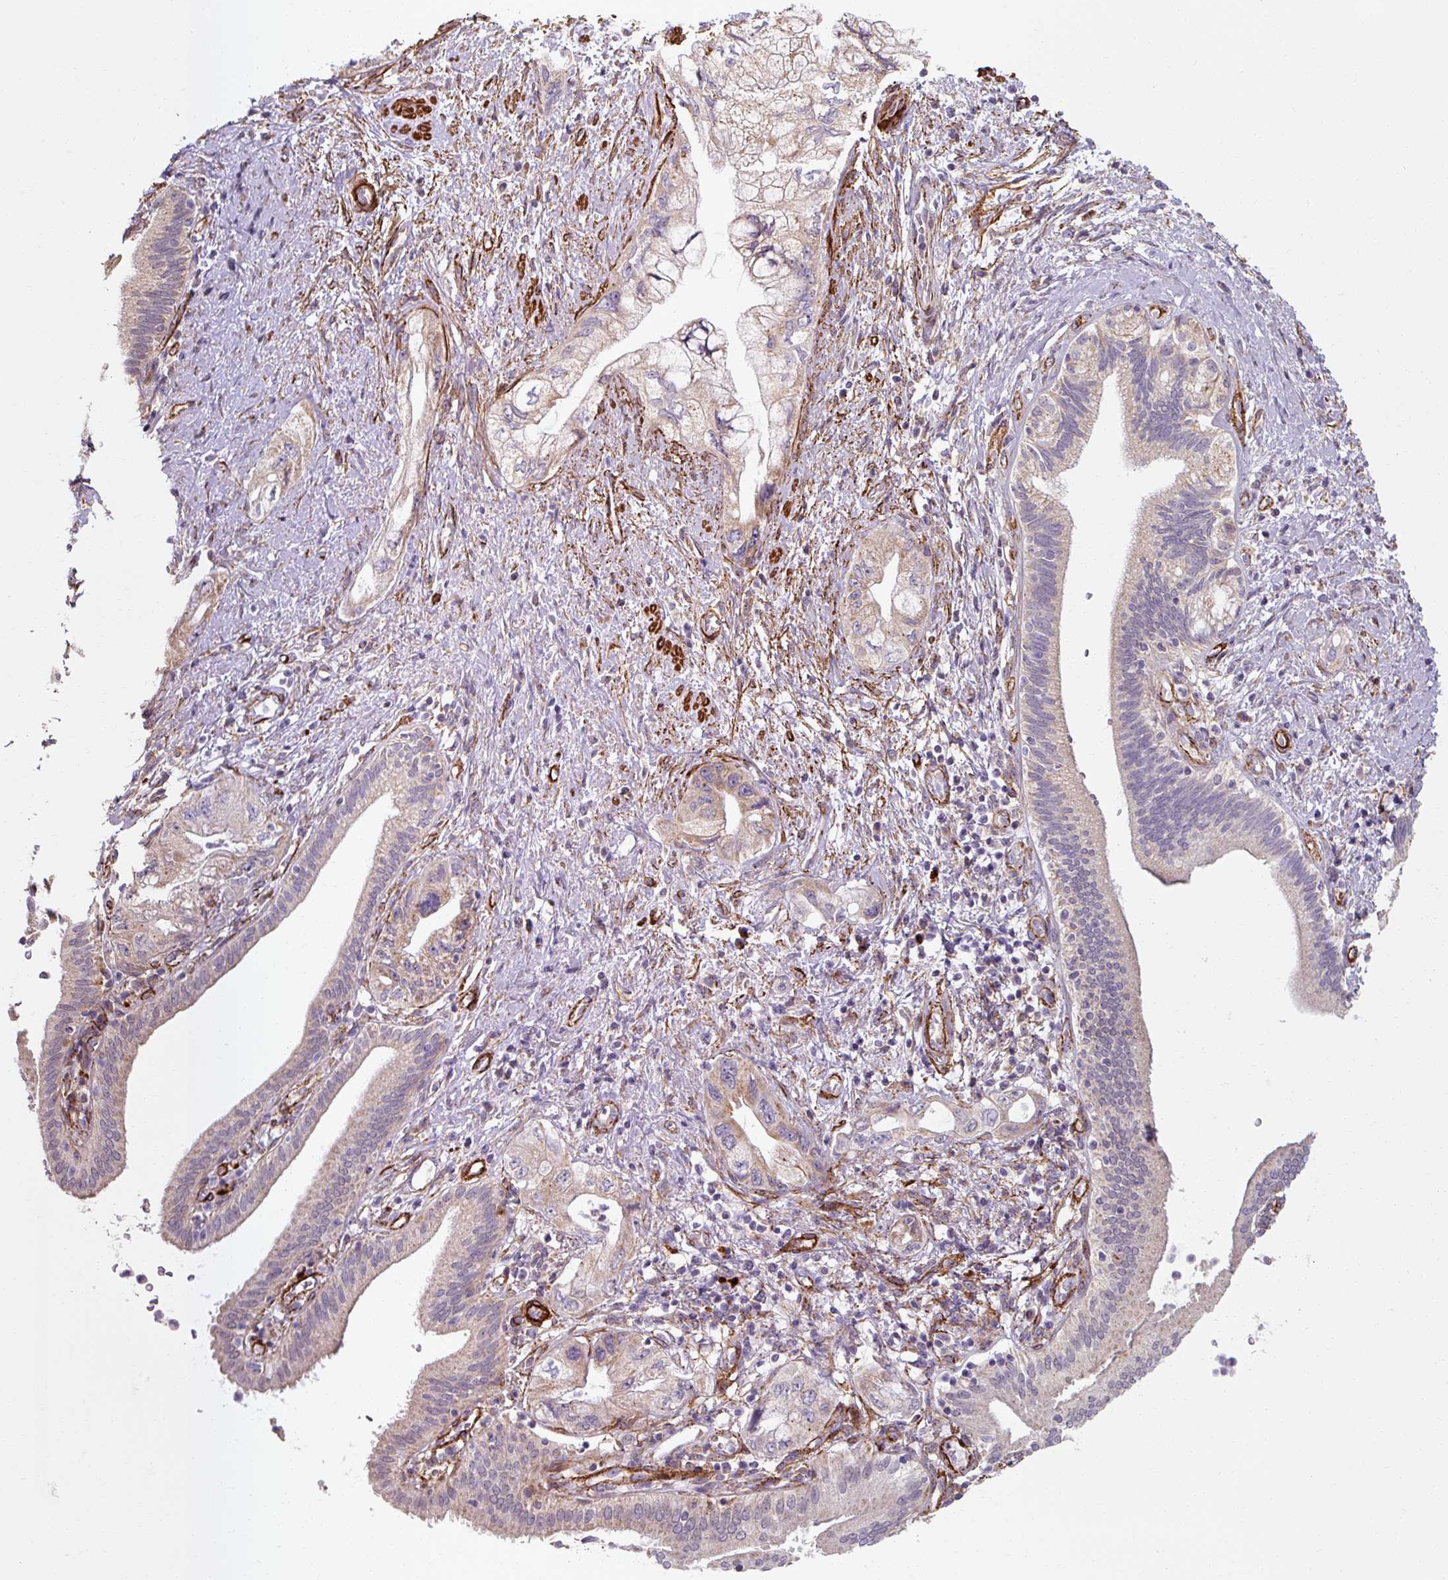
{"staining": {"intensity": "weak", "quantity": "<25%", "location": "cytoplasmic/membranous"}, "tissue": "pancreatic cancer", "cell_type": "Tumor cells", "image_type": "cancer", "snomed": [{"axis": "morphology", "description": "Adenocarcinoma, NOS"}, {"axis": "topography", "description": "Pancreas"}], "caption": "Immunohistochemical staining of pancreatic cancer shows no significant staining in tumor cells.", "gene": "MRPS5", "patient": {"sex": "female", "age": 73}}